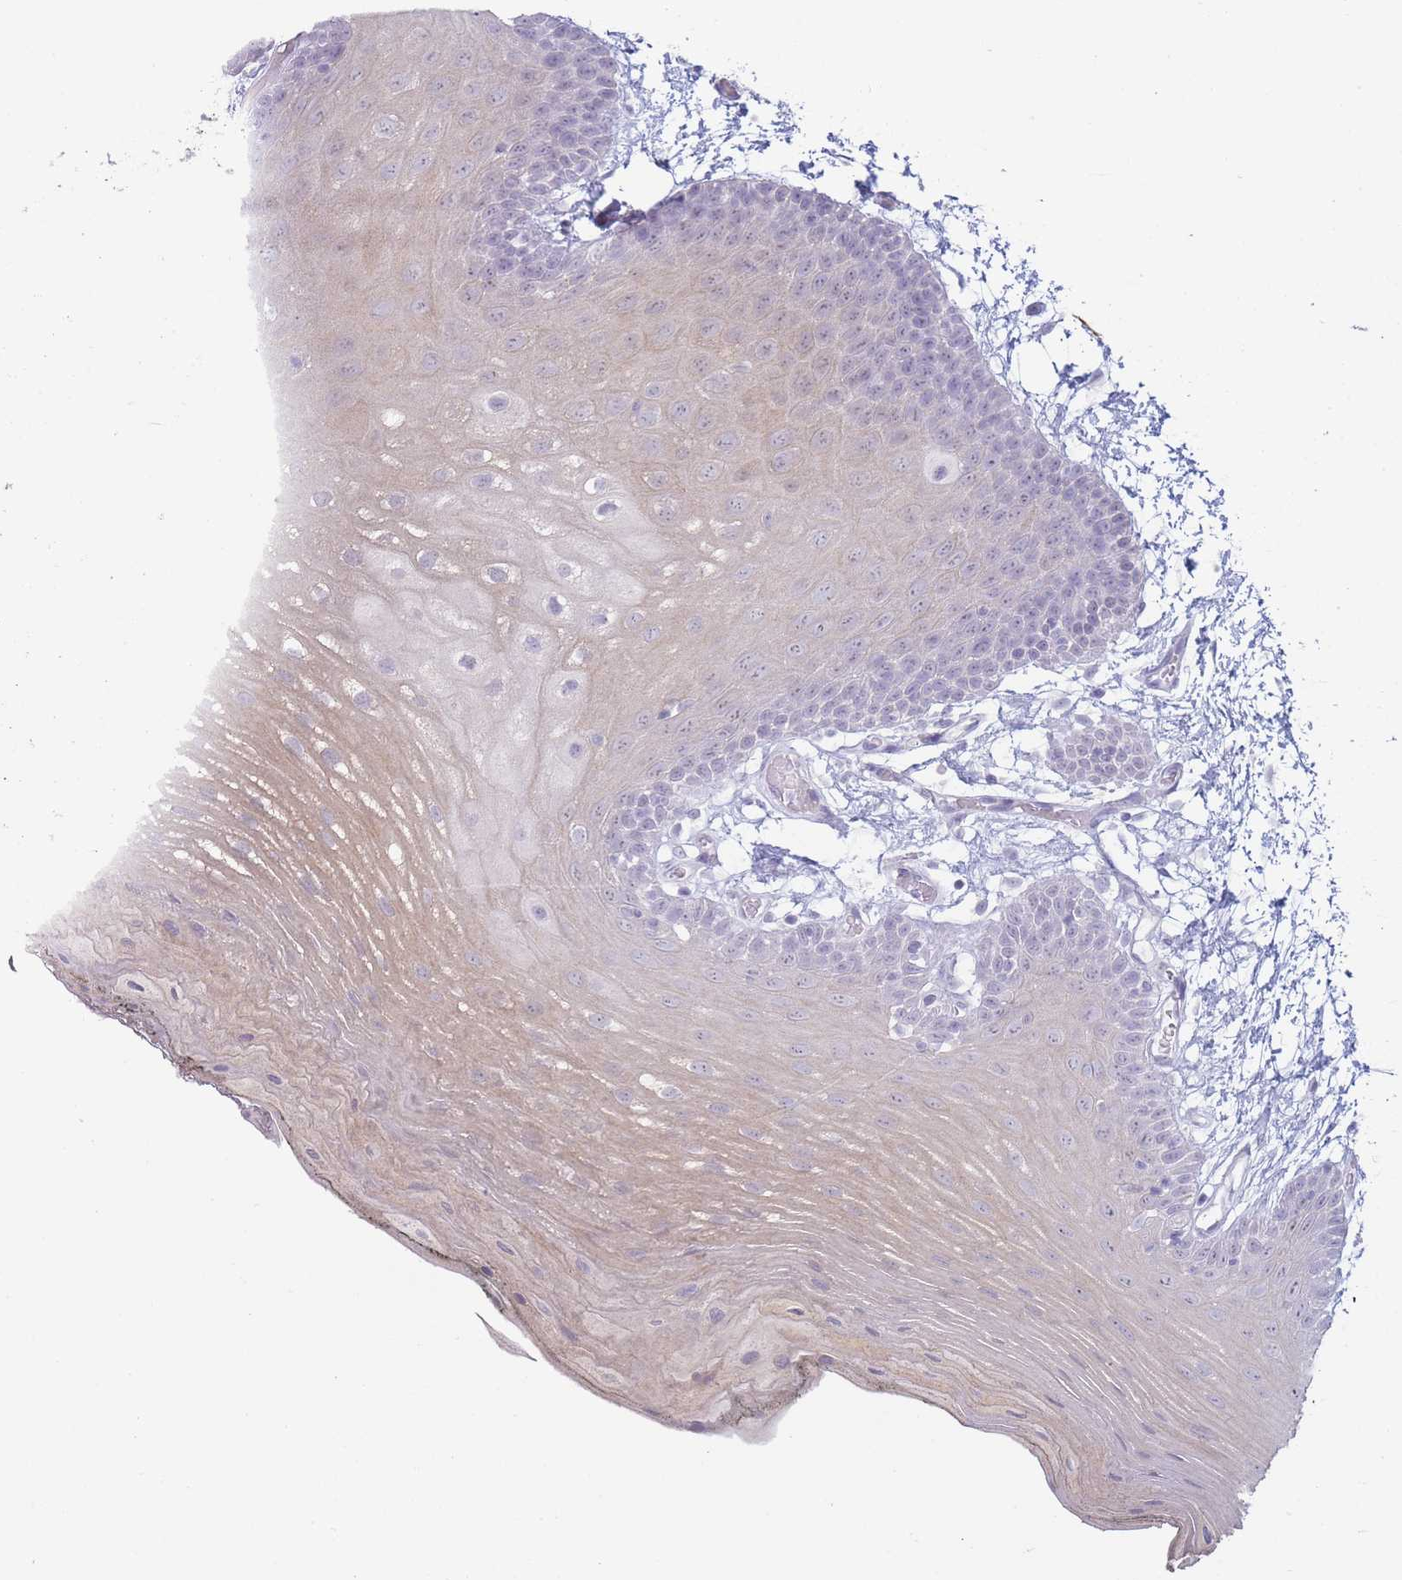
{"staining": {"intensity": "weak", "quantity": "25%-75%", "location": "cytoplasmic/membranous"}, "tissue": "oral mucosa", "cell_type": "Squamous epithelial cells", "image_type": "normal", "snomed": [{"axis": "morphology", "description": "Normal tissue, NOS"}, {"axis": "morphology", "description": "Squamous cell carcinoma, NOS"}, {"axis": "topography", "description": "Oral tissue"}, {"axis": "topography", "description": "Head-Neck"}], "caption": "Oral mucosa was stained to show a protein in brown. There is low levels of weak cytoplasmic/membranous expression in about 25%-75% of squamous epithelial cells. The staining was performed using DAB, with brown indicating positive protein expression. Nuclei are stained blue with hematoxylin.", "gene": "UTP14A", "patient": {"sex": "female", "age": 81}}